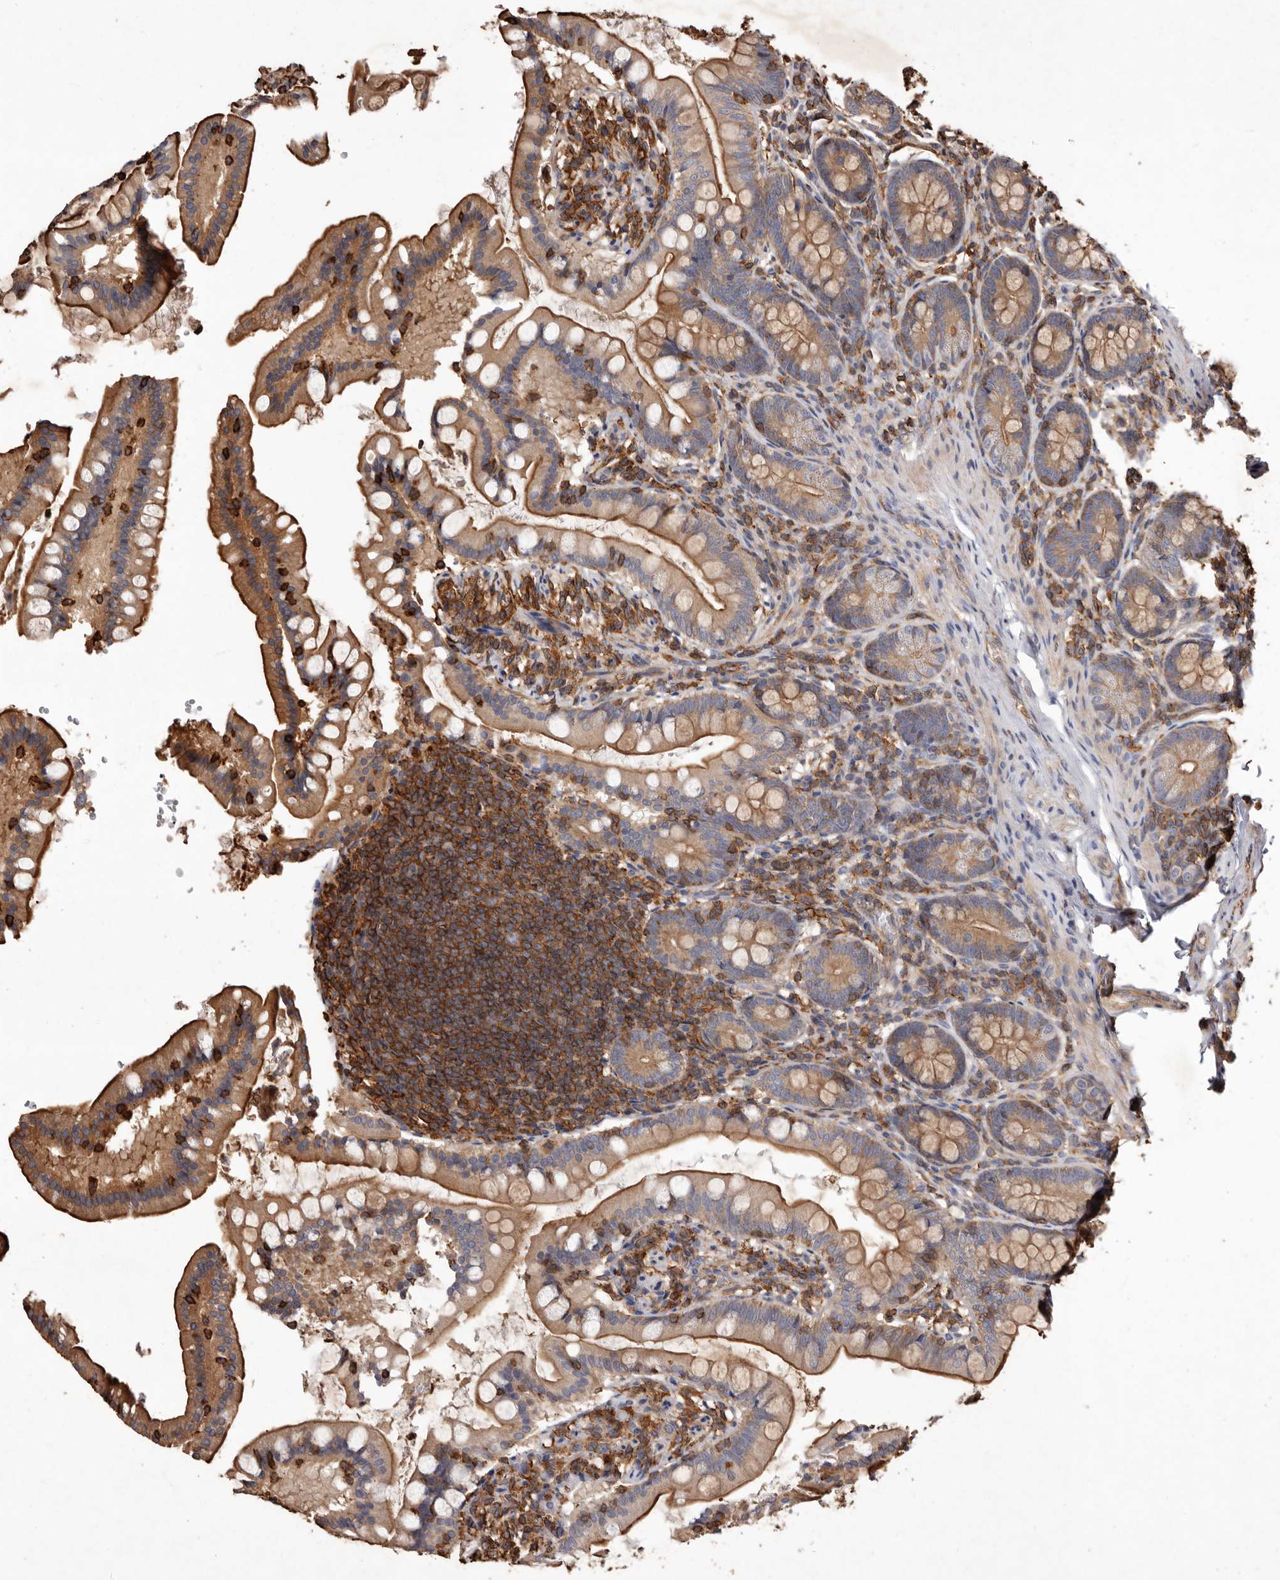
{"staining": {"intensity": "strong", "quantity": ">75%", "location": "cytoplasmic/membranous"}, "tissue": "small intestine", "cell_type": "Glandular cells", "image_type": "normal", "snomed": [{"axis": "morphology", "description": "Normal tissue, NOS"}, {"axis": "topography", "description": "Small intestine"}], "caption": "IHC staining of unremarkable small intestine, which displays high levels of strong cytoplasmic/membranous expression in approximately >75% of glandular cells indicating strong cytoplasmic/membranous protein staining. The staining was performed using DAB (brown) for protein detection and nuclei were counterstained in hematoxylin (blue).", "gene": "COQ8B", "patient": {"sex": "male", "age": 7}}